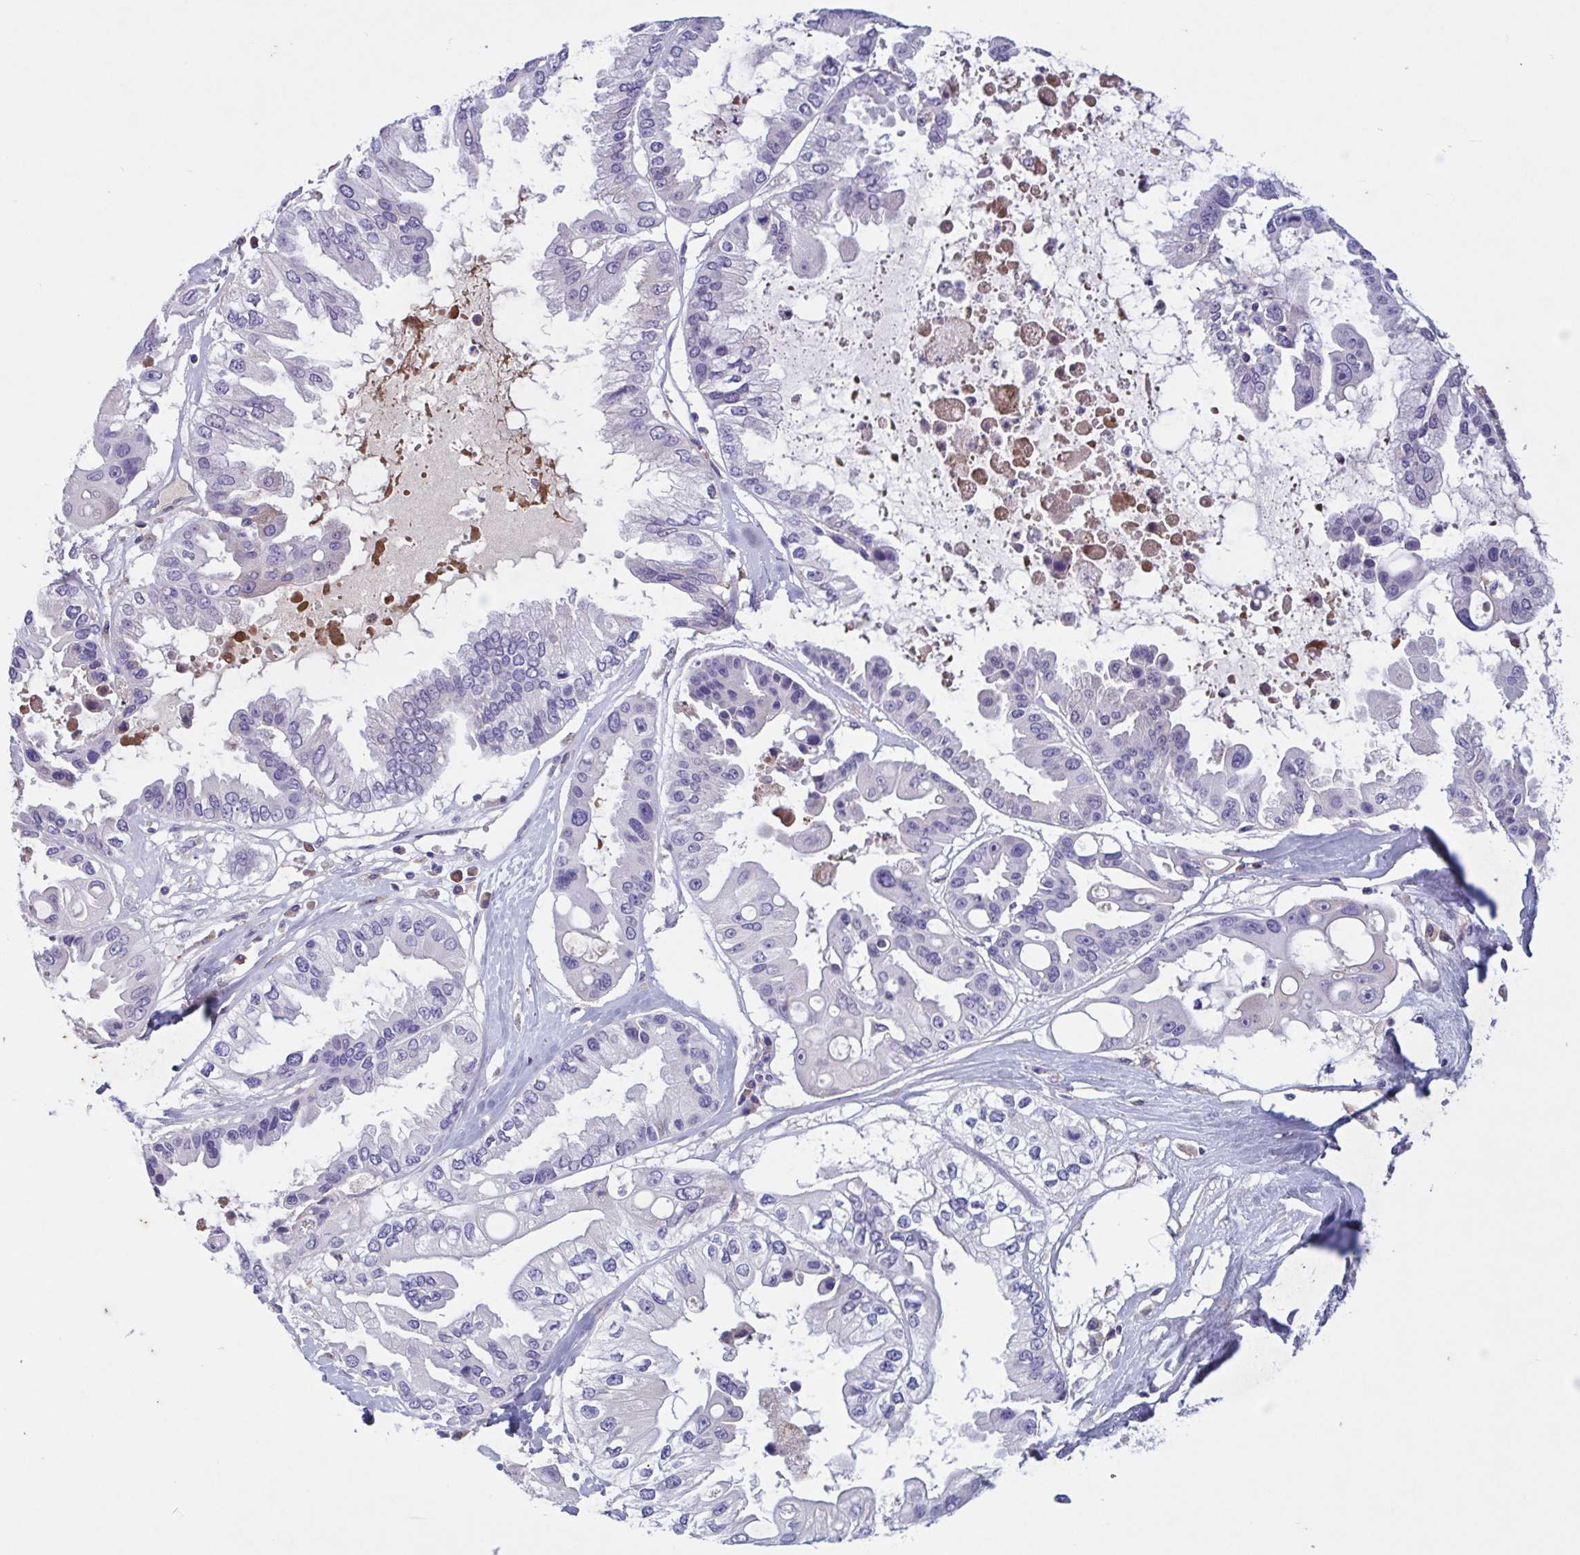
{"staining": {"intensity": "negative", "quantity": "none", "location": "none"}, "tissue": "ovarian cancer", "cell_type": "Tumor cells", "image_type": "cancer", "snomed": [{"axis": "morphology", "description": "Cystadenocarcinoma, serous, NOS"}, {"axis": "topography", "description": "Ovary"}], "caption": "Immunohistochemical staining of ovarian cancer exhibits no significant staining in tumor cells.", "gene": "F13B", "patient": {"sex": "female", "age": 56}}